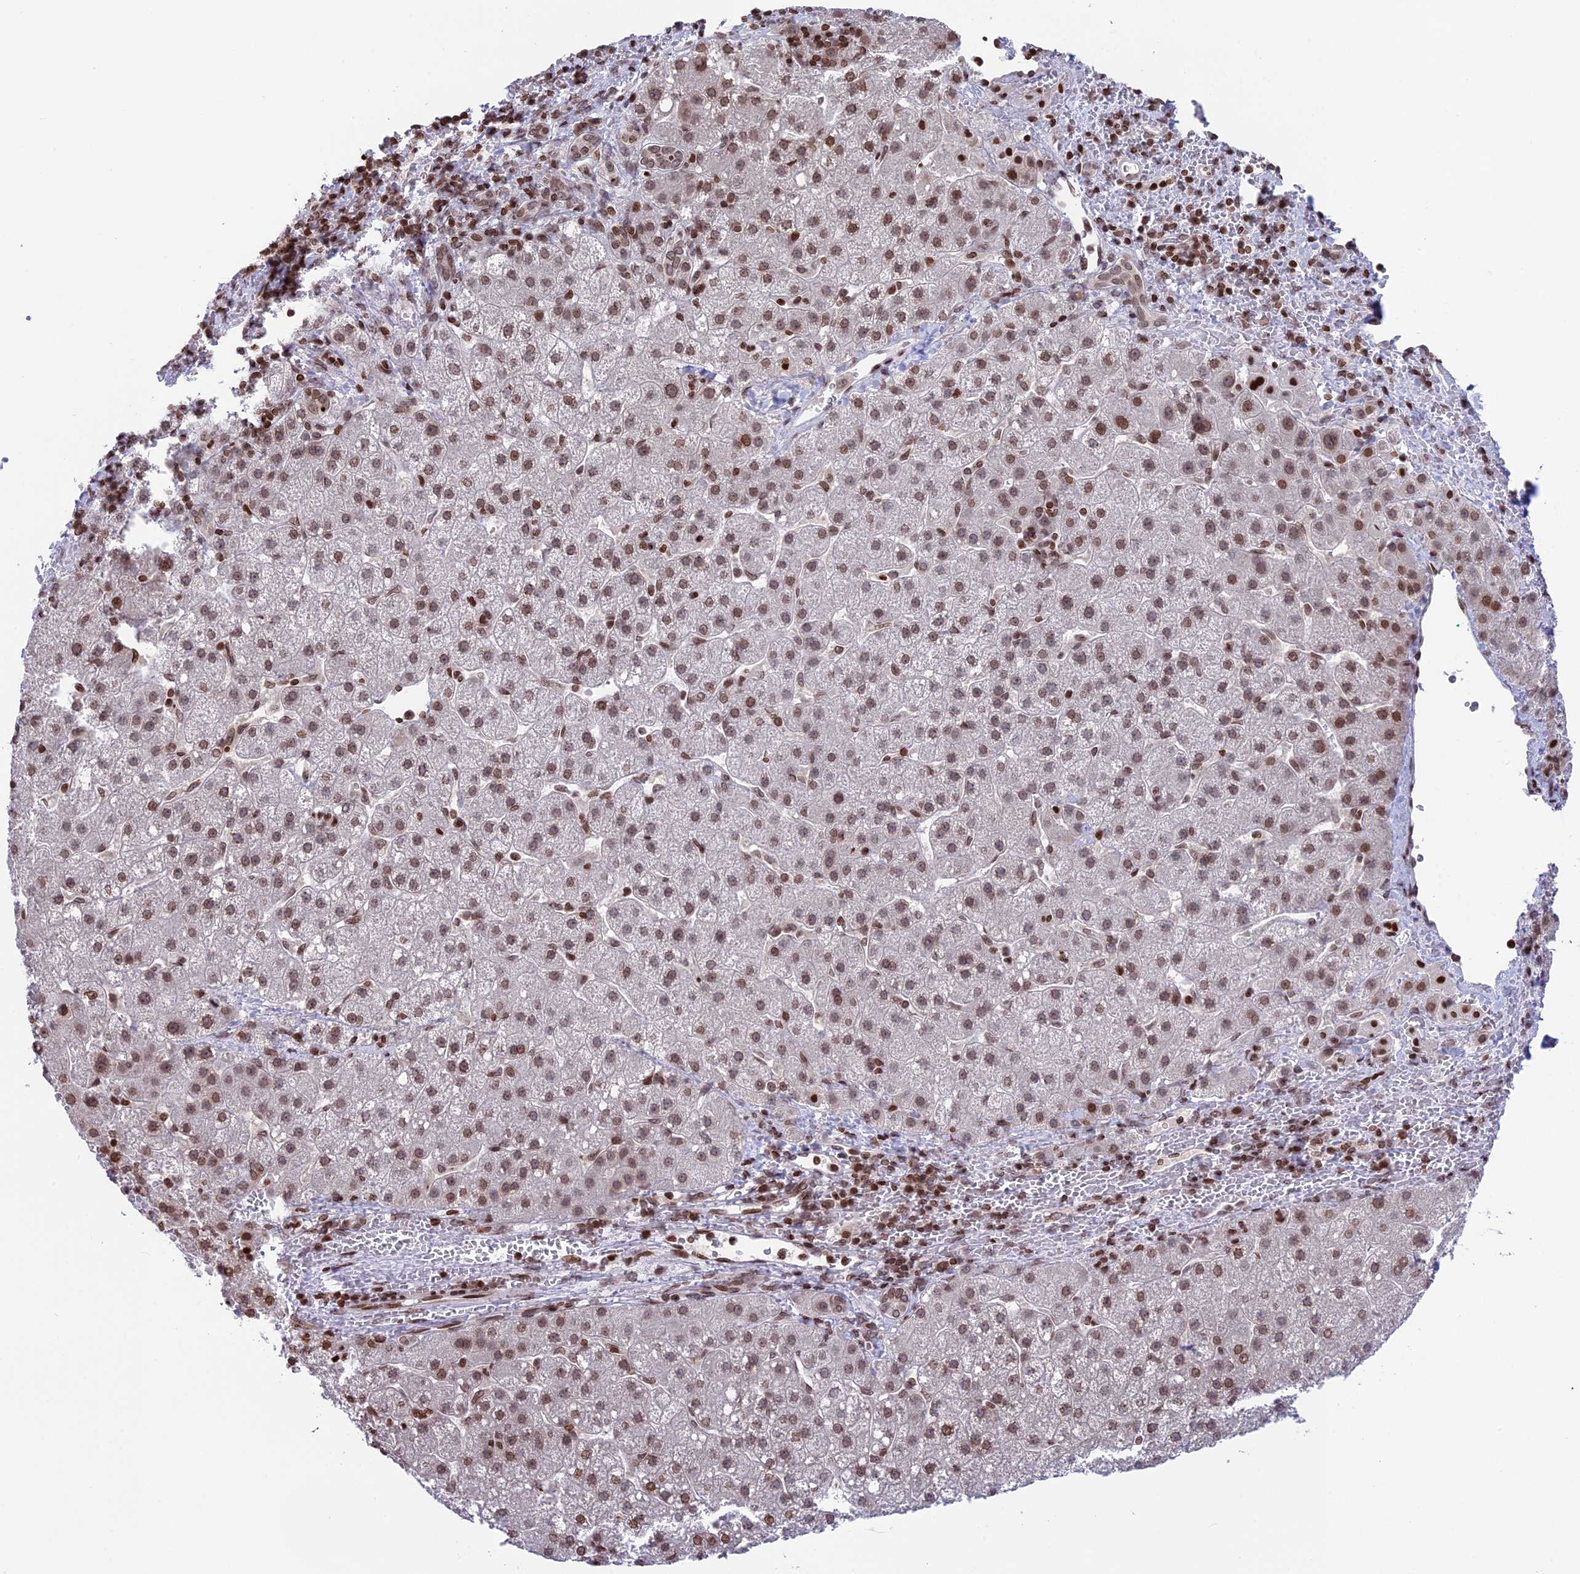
{"staining": {"intensity": "moderate", "quantity": ">75%", "location": "nuclear"}, "tissue": "liver cancer", "cell_type": "Tumor cells", "image_type": "cancer", "snomed": [{"axis": "morphology", "description": "Carcinoma, Hepatocellular, NOS"}, {"axis": "topography", "description": "Liver"}], "caption": "Liver hepatocellular carcinoma tissue exhibits moderate nuclear staining in approximately >75% of tumor cells, visualized by immunohistochemistry.", "gene": "TET2", "patient": {"sex": "male", "age": 57}}